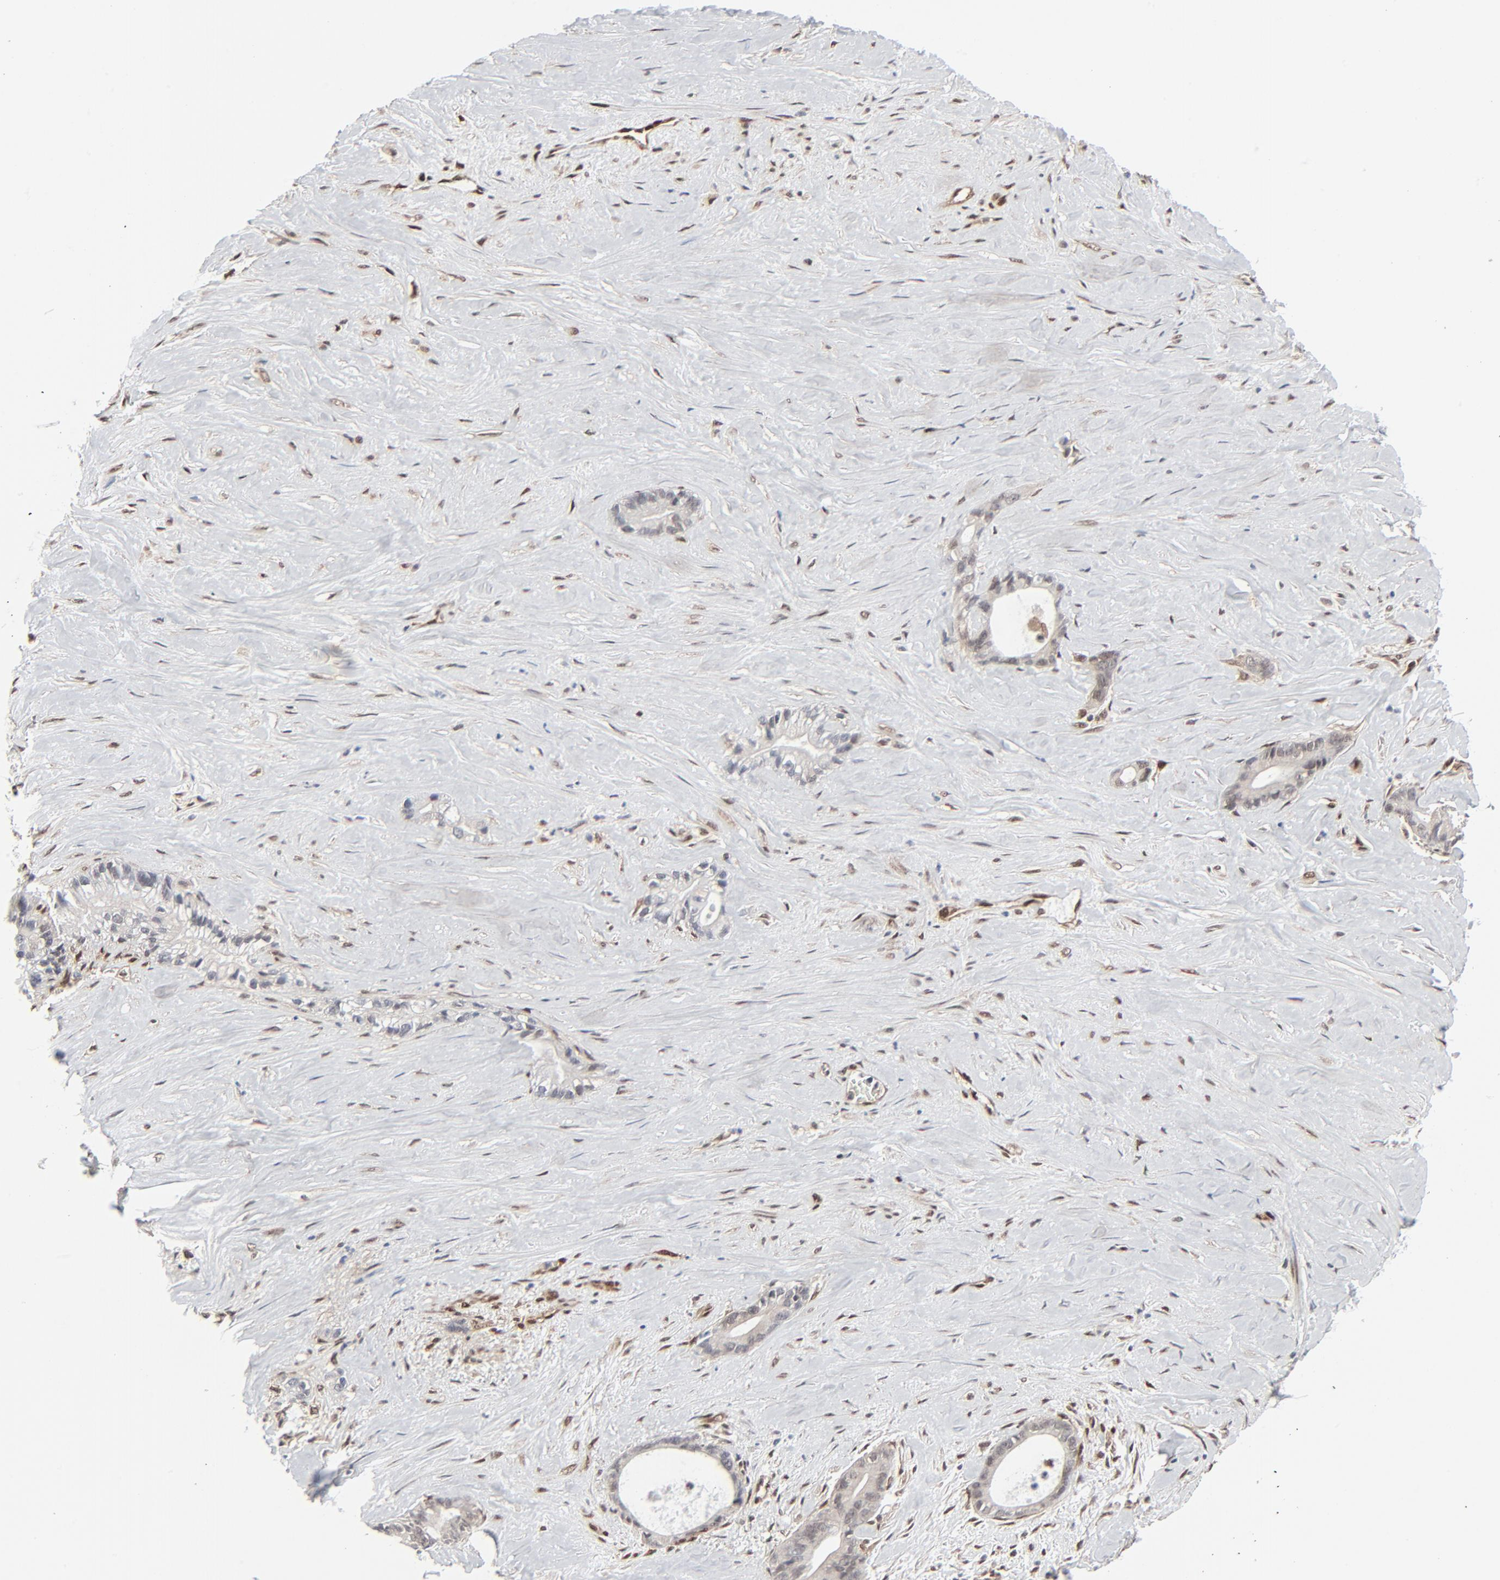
{"staining": {"intensity": "weak", "quantity": "<25%", "location": "cytoplasmic/membranous,nuclear"}, "tissue": "liver cancer", "cell_type": "Tumor cells", "image_type": "cancer", "snomed": [{"axis": "morphology", "description": "Cholangiocarcinoma"}, {"axis": "topography", "description": "Liver"}], "caption": "Tumor cells are negative for protein expression in human cholangiocarcinoma (liver).", "gene": "AKT1", "patient": {"sex": "female", "age": 55}}